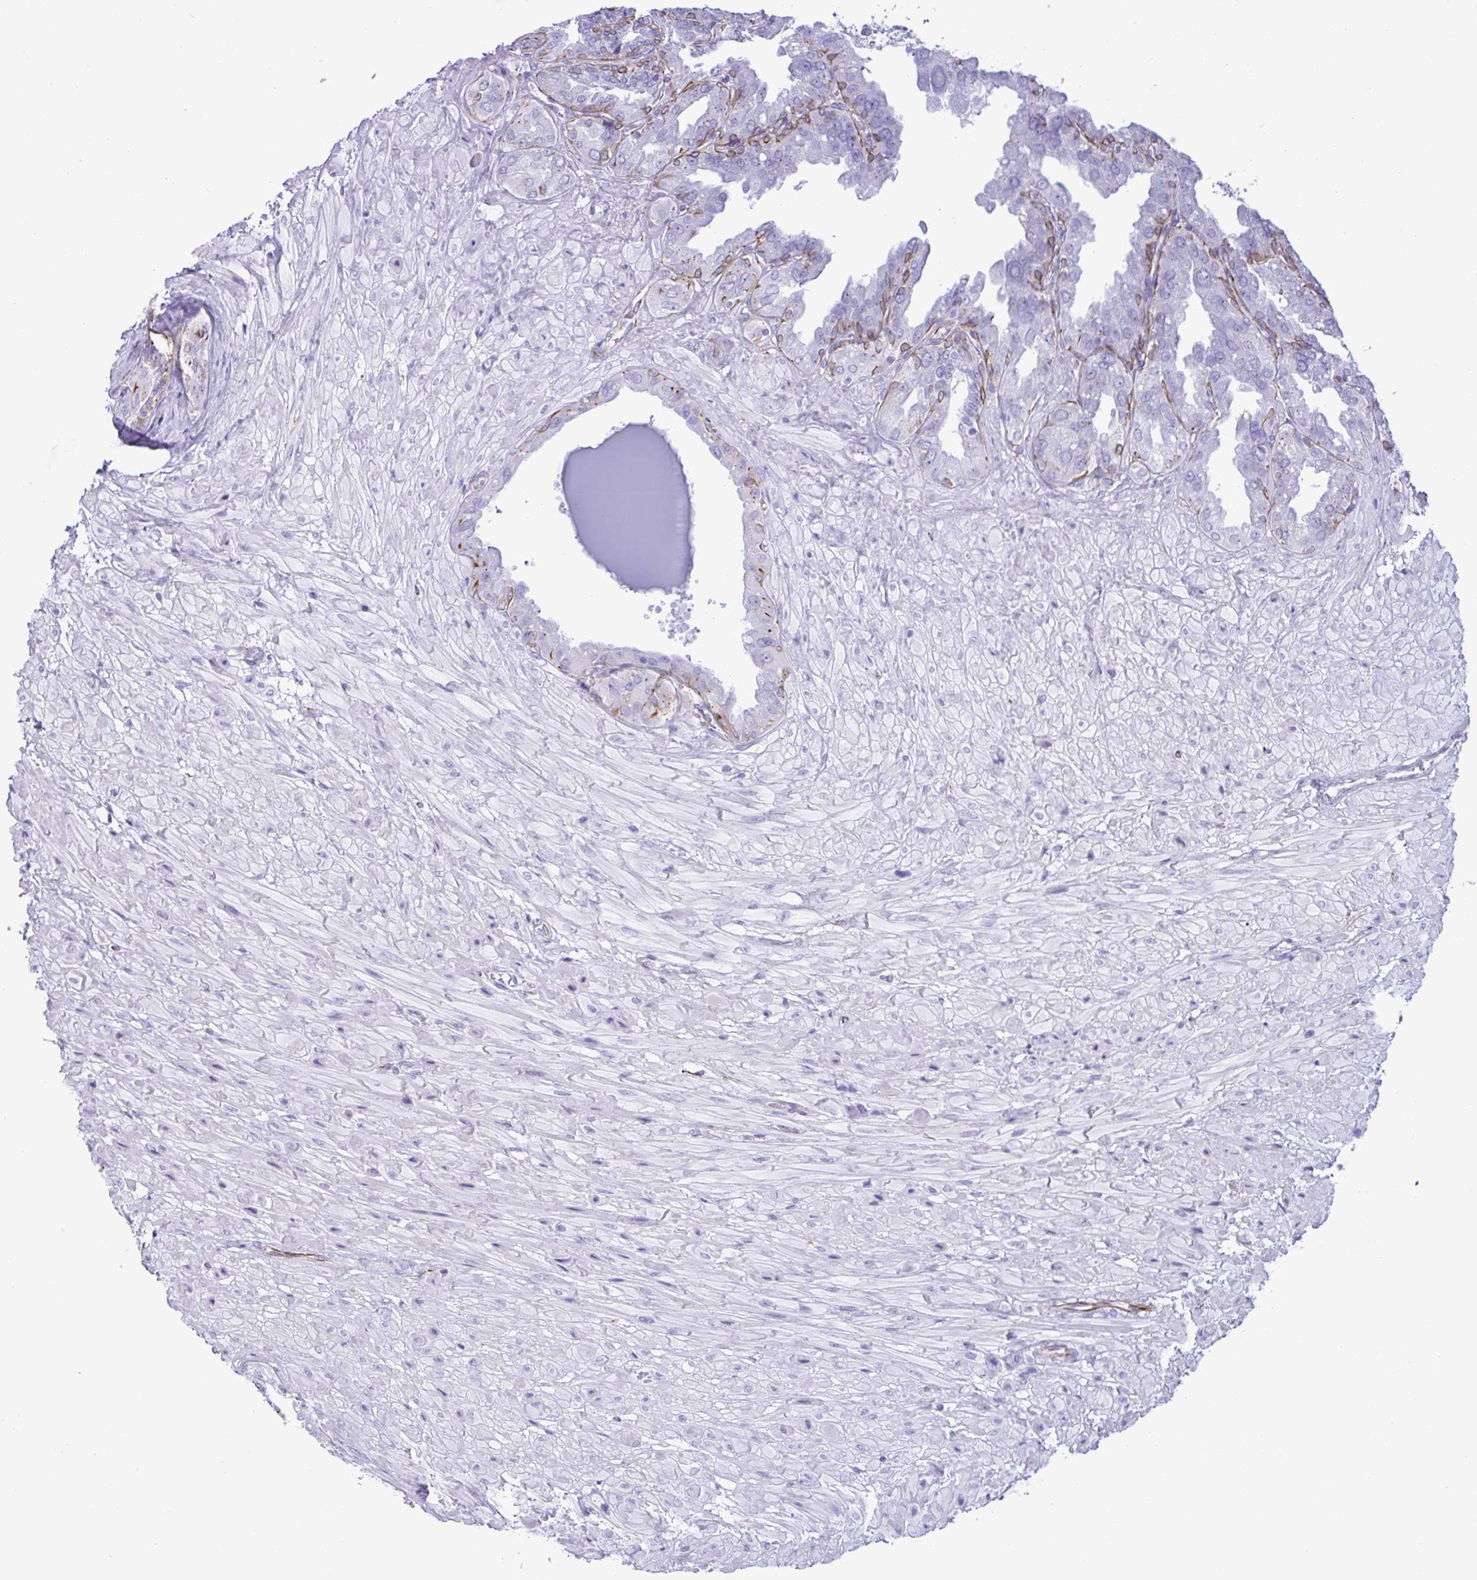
{"staining": {"intensity": "strong", "quantity": "<25%", "location": "cytoplasmic/membranous"}, "tissue": "seminal vesicle", "cell_type": "Glandular cells", "image_type": "normal", "snomed": [{"axis": "morphology", "description": "Normal tissue, NOS"}, {"axis": "topography", "description": "Seminal veicle"}], "caption": "Human seminal vesicle stained with a protein marker shows strong staining in glandular cells.", "gene": "SMAD5", "patient": {"sex": "male", "age": 55}}